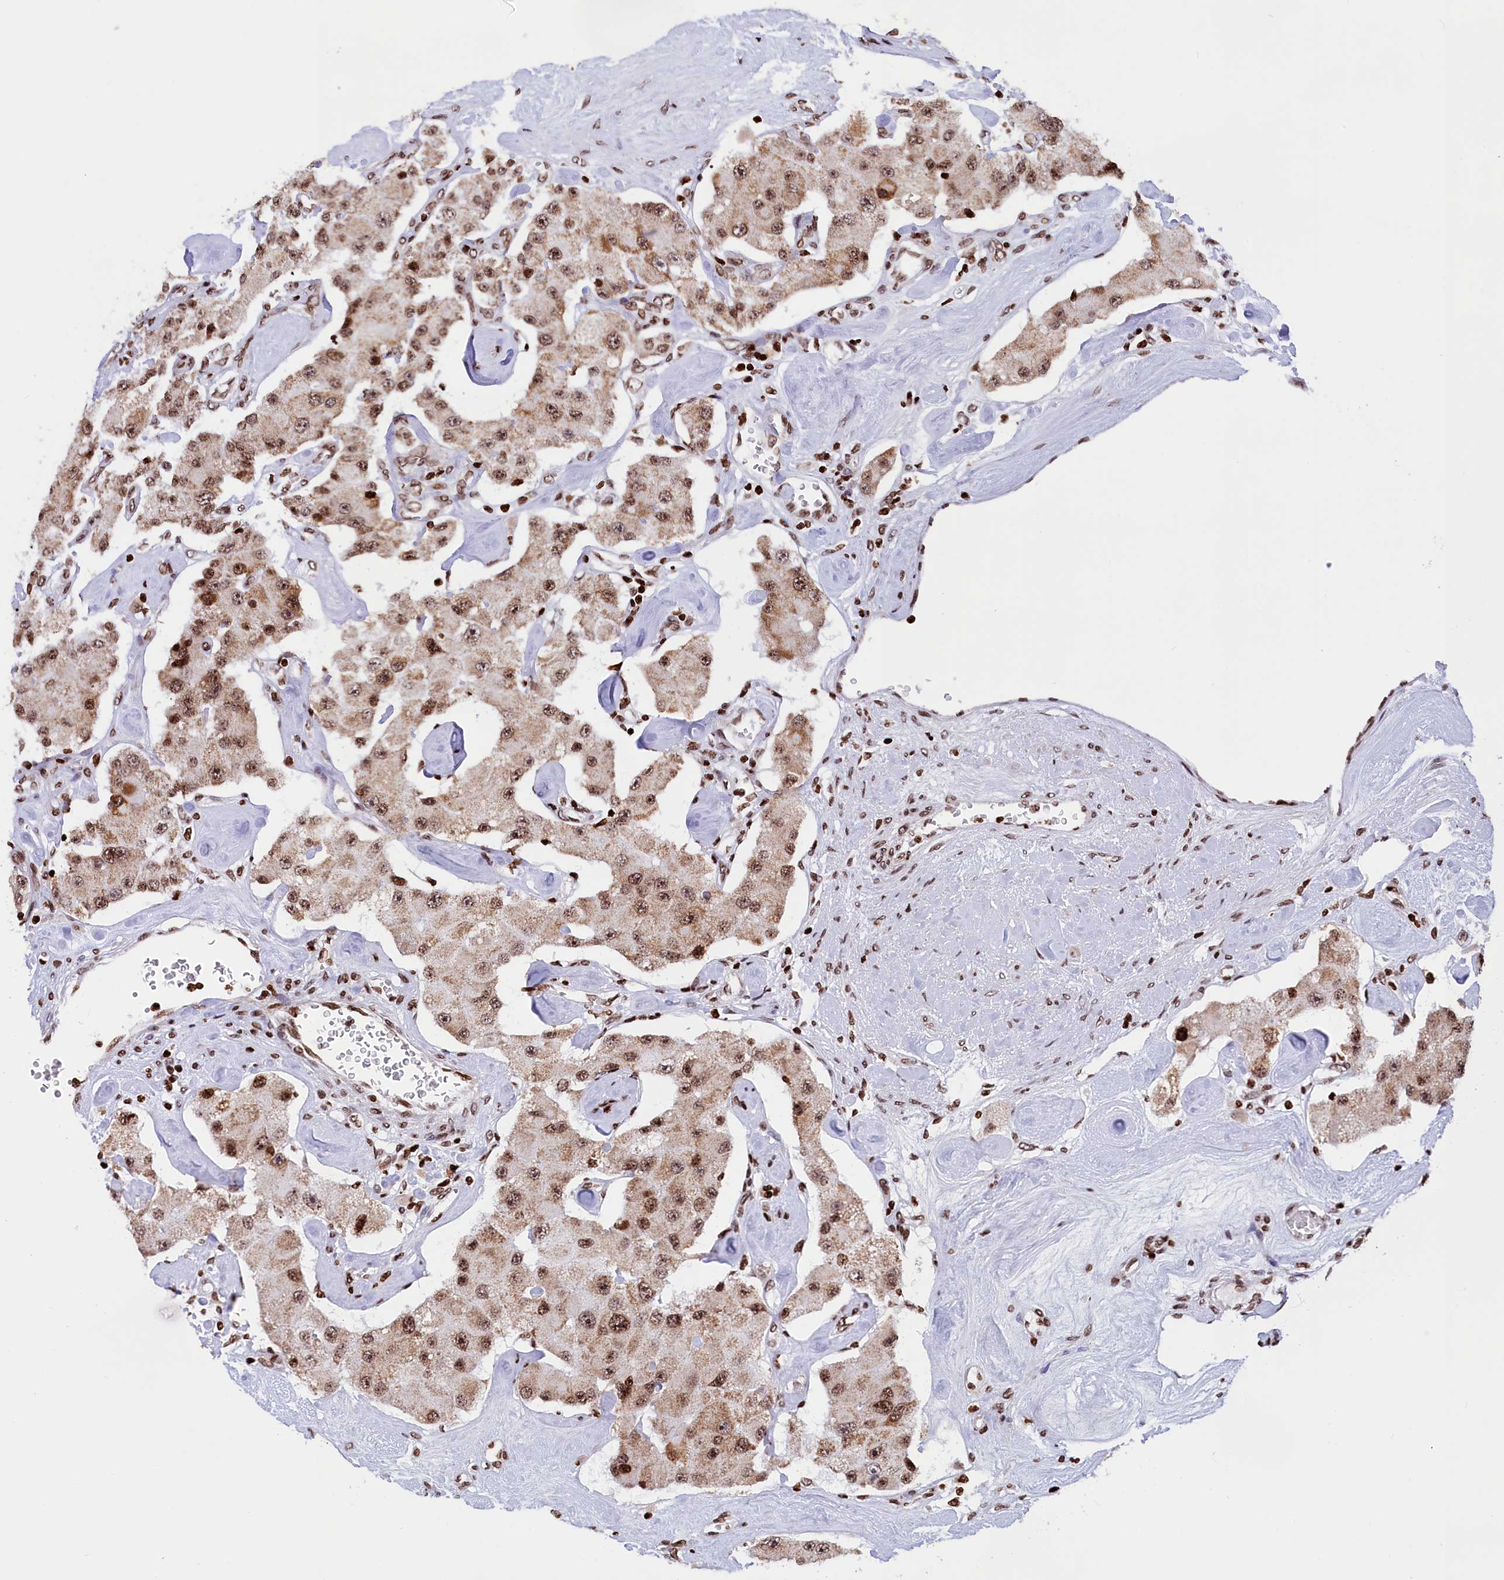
{"staining": {"intensity": "moderate", "quantity": ">75%", "location": "cytoplasmic/membranous,nuclear"}, "tissue": "carcinoid", "cell_type": "Tumor cells", "image_type": "cancer", "snomed": [{"axis": "morphology", "description": "Carcinoid, malignant, NOS"}, {"axis": "topography", "description": "Pancreas"}], "caption": "Carcinoid (malignant) stained with a brown dye exhibits moderate cytoplasmic/membranous and nuclear positive positivity in about >75% of tumor cells.", "gene": "TIMM29", "patient": {"sex": "male", "age": 41}}